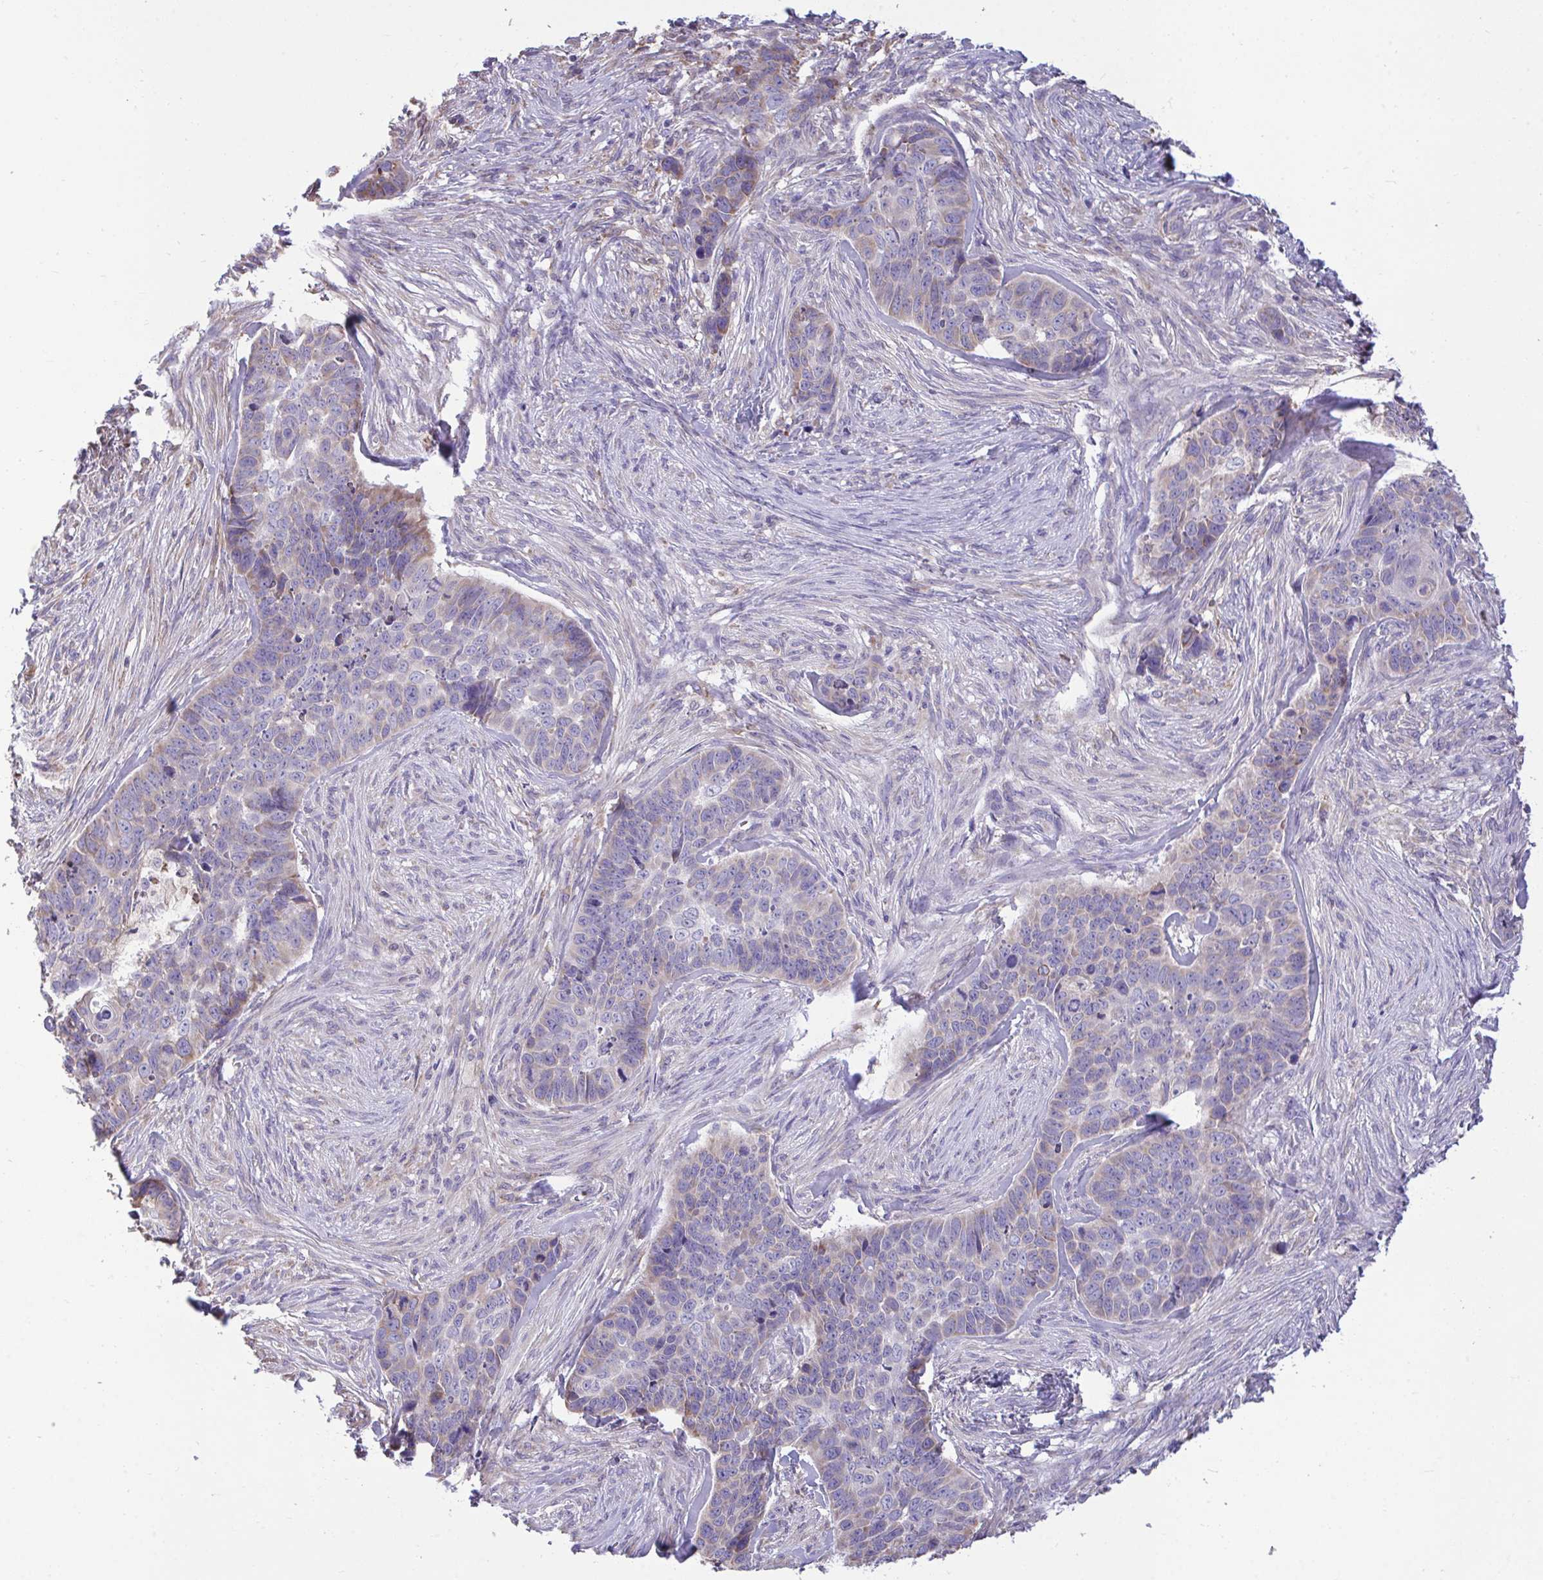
{"staining": {"intensity": "weak", "quantity": "<25%", "location": "cytoplasmic/membranous"}, "tissue": "skin cancer", "cell_type": "Tumor cells", "image_type": "cancer", "snomed": [{"axis": "morphology", "description": "Basal cell carcinoma"}, {"axis": "topography", "description": "Skin"}], "caption": "DAB immunohistochemical staining of human skin cancer (basal cell carcinoma) reveals no significant staining in tumor cells.", "gene": "PIGK", "patient": {"sex": "female", "age": 82}}